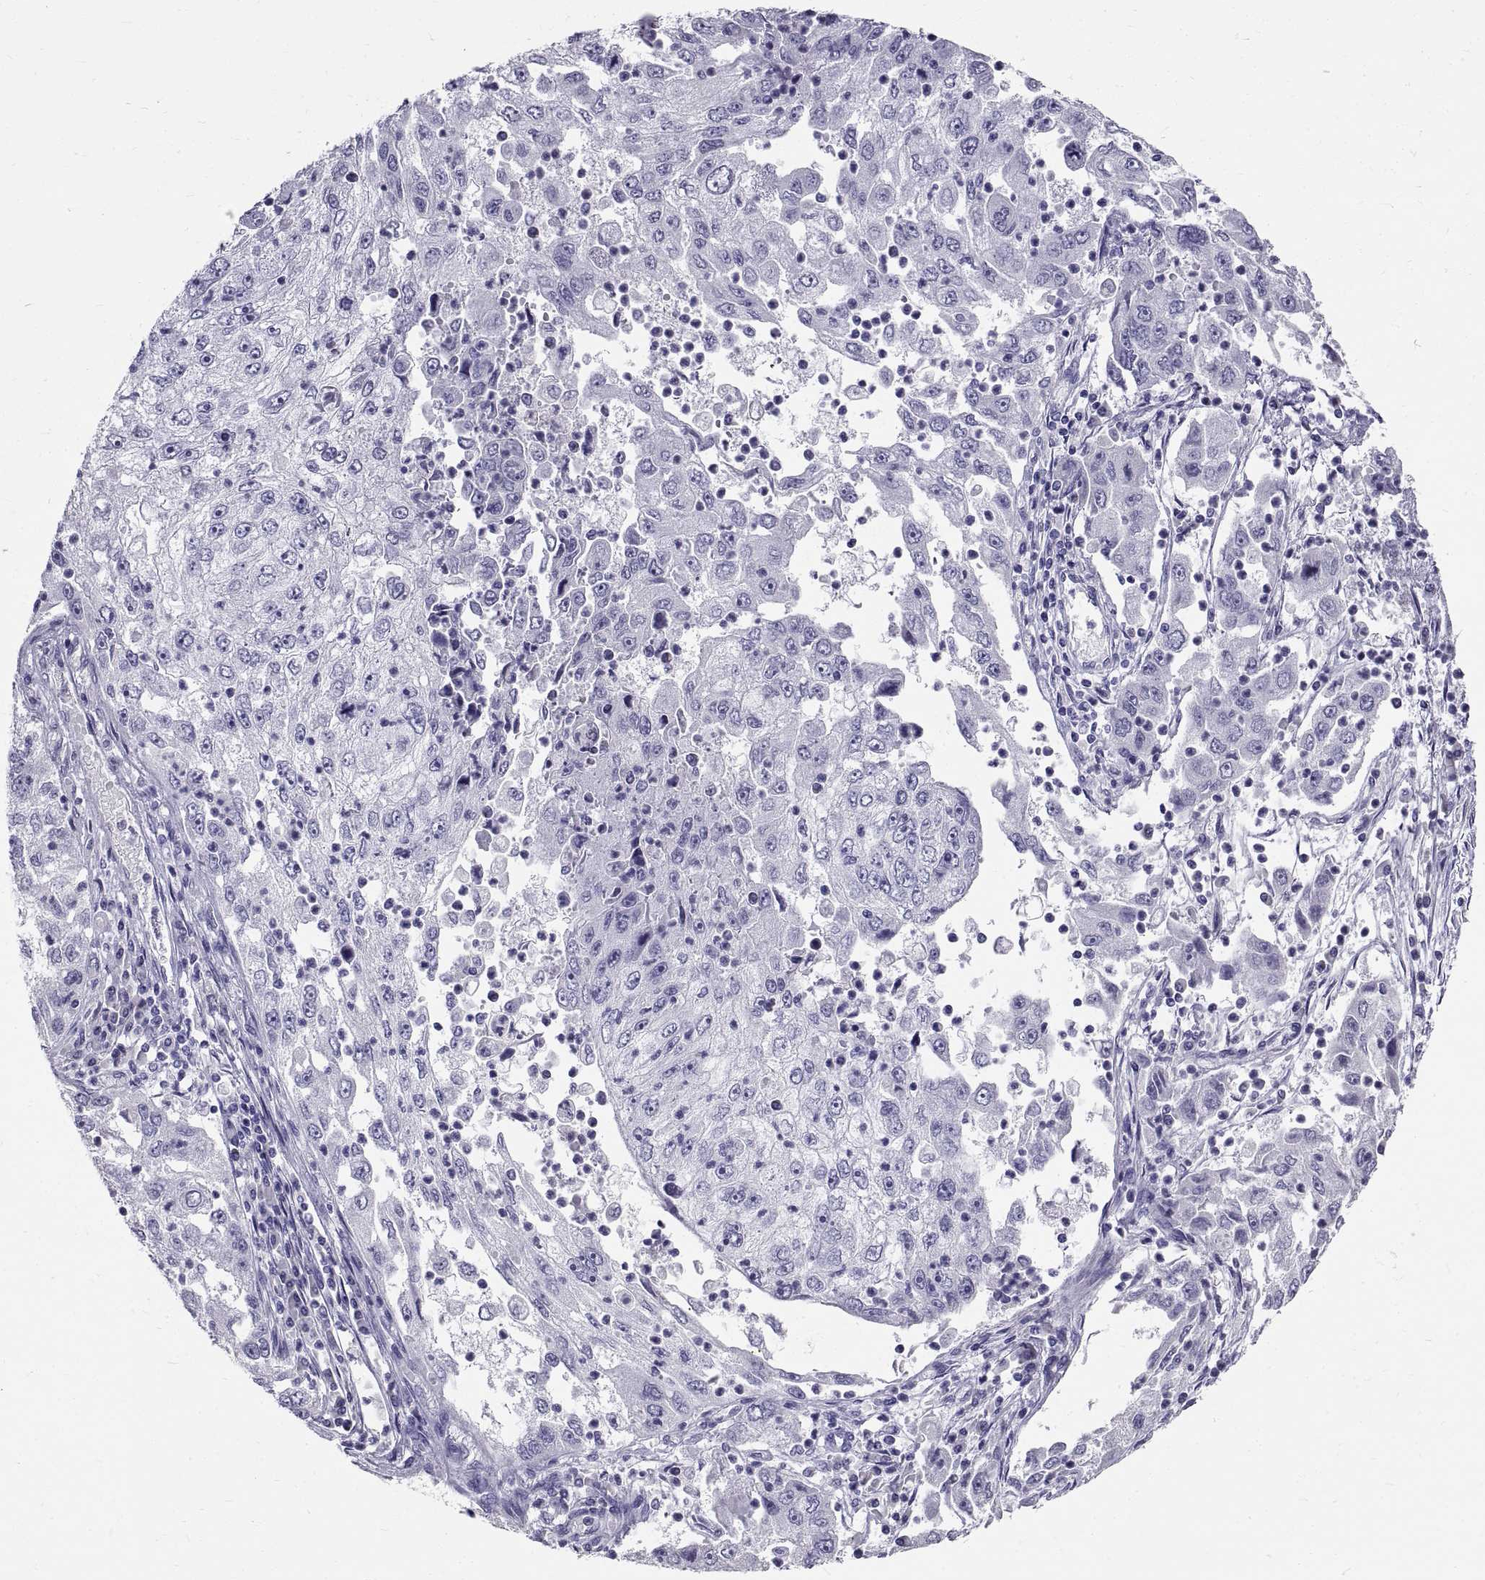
{"staining": {"intensity": "negative", "quantity": "none", "location": "none"}, "tissue": "cervical cancer", "cell_type": "Tumor cells", "image_type": "cancer", "snomed": [{"axis": "morphology", "description": "Squamous cell carcinoma, NOS"}, {"axis": "topography", "description": "Cervix"}], "caption": "IHC of human cervical squamous cell carcinoma demonstrates no staining in tumor cells.", "gene": "GNG12", "patient": {"sex": "female", "age": 36}}